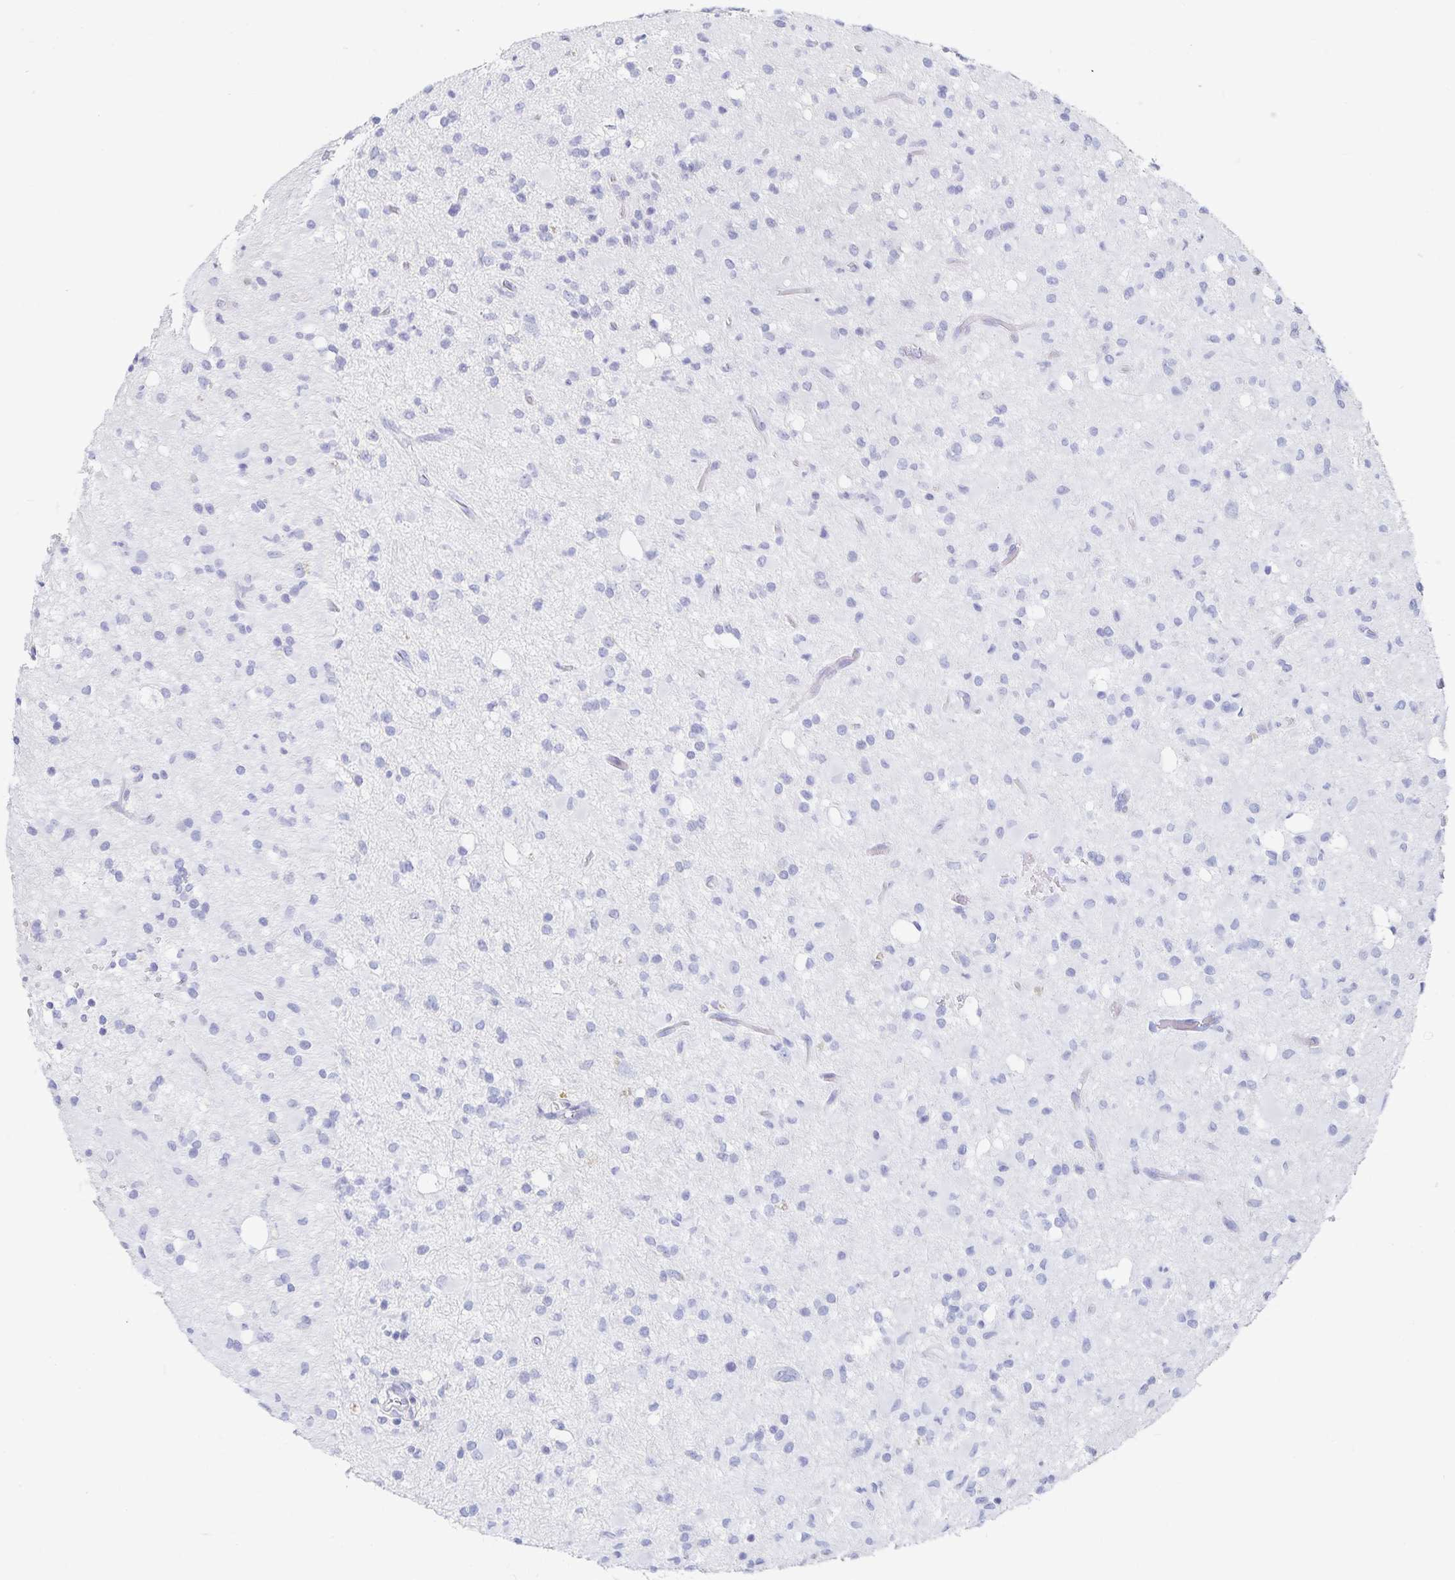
{"staining": {"intensity": "negative", "quantity": "none", "location": "none"}, "tissue": "glioma", "cell_type": "Tumor cells", "image_type": "cancer", "snomed": [{"axis": "morphology", "description": "Glioma, malignant, Low grade"}, {"axis": "topography", "description": "Brain"}], "caption": "Human glioma stained for a protein using immunohistochemistry (IHC) shows no expression in tumor cells.", "gene": "TNIP1", "patient": {"sex": "female", "age": 33}}